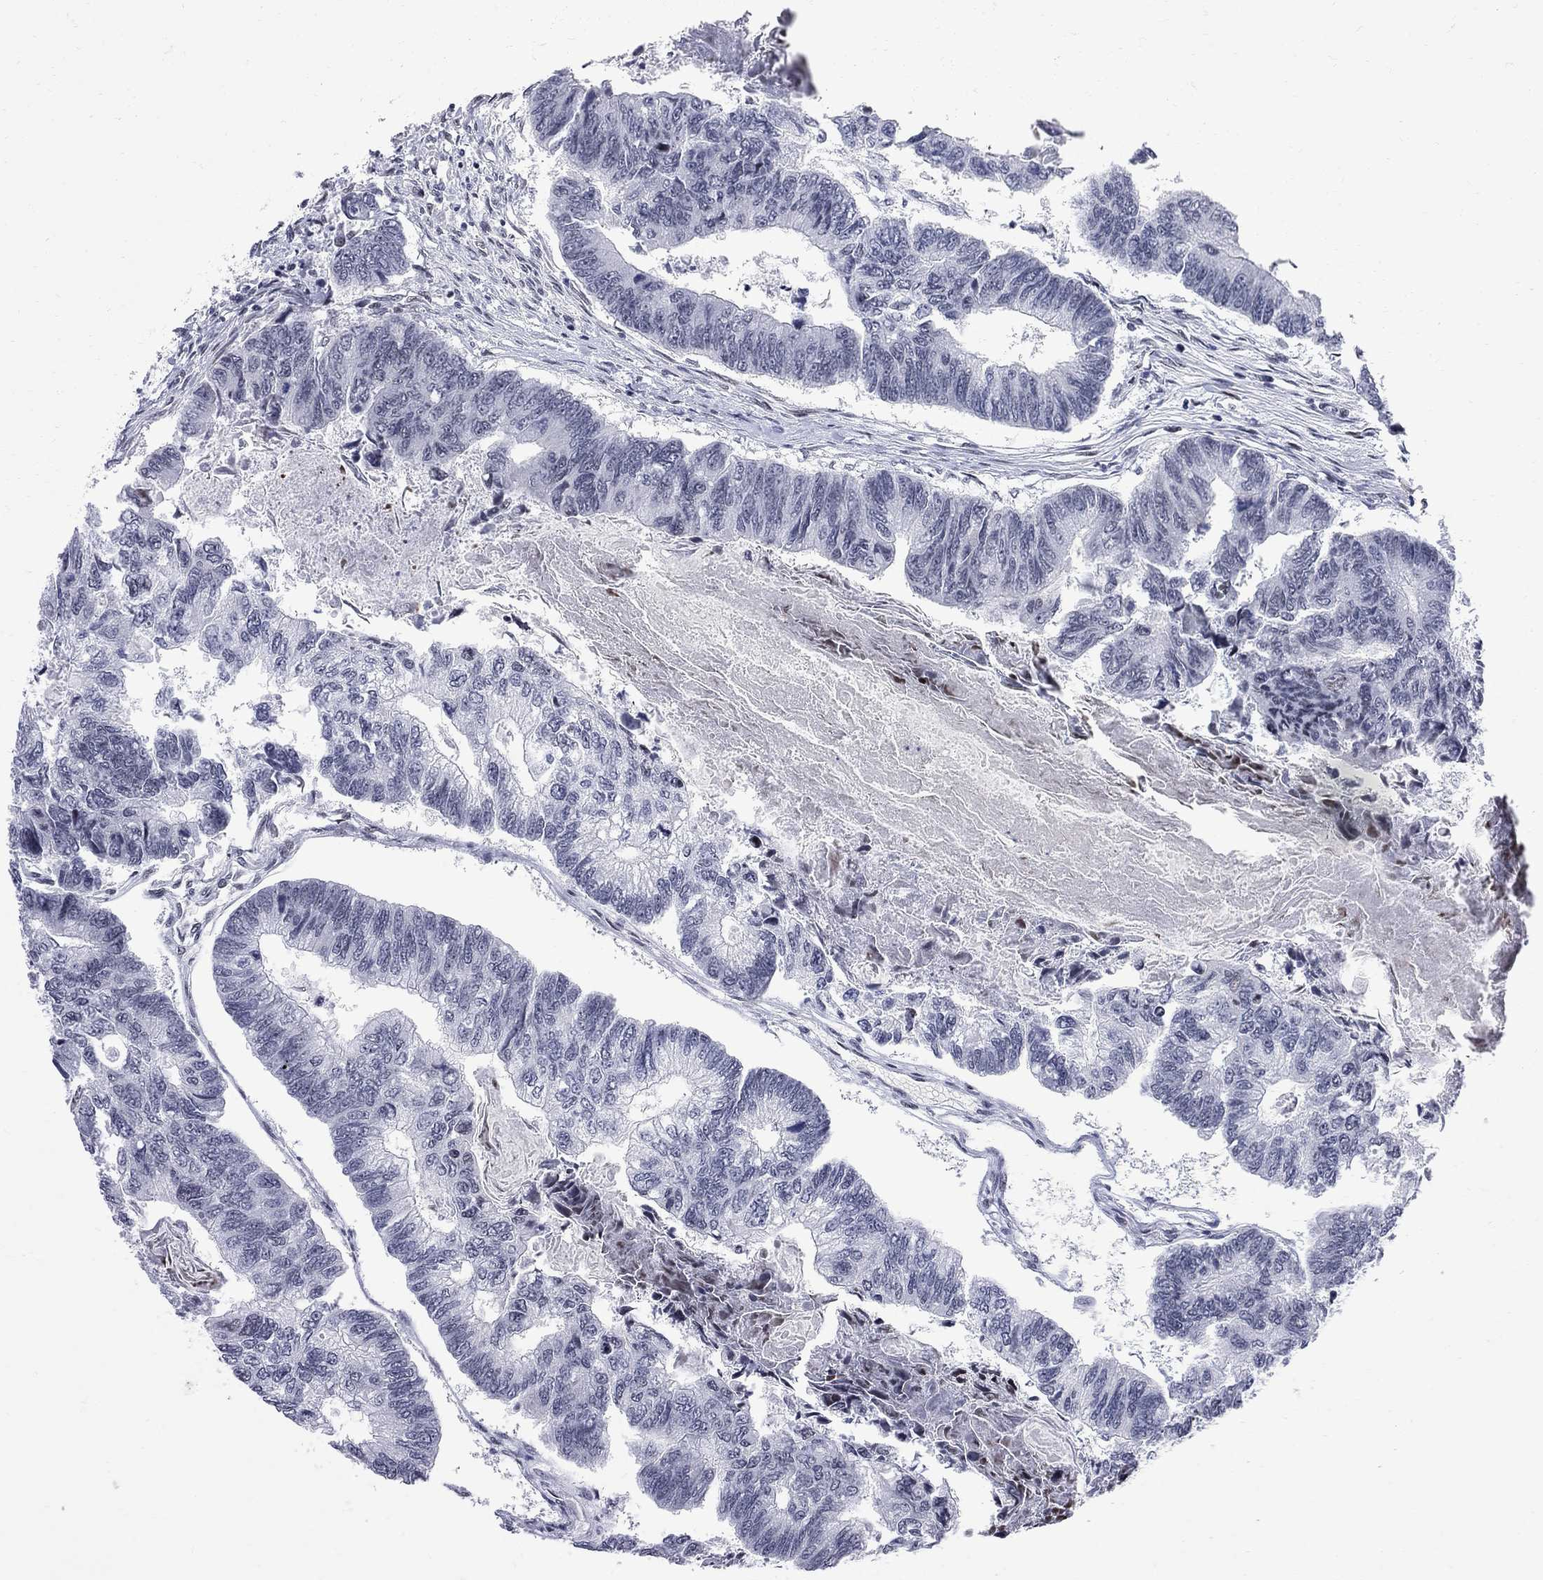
{"staining": {"intensity": "negative", "quantity": "none", "location": "none"}, "tissue": "colorectal cancer", "cell_type": "Tumor cells", "image_type": "cancer", "snomed": [{"axis": "morphology", "description": "Adenocarcinoma, NOS"}, {"axis": "topography", "description": "Colon"}], "caption": "There is no significant expression in tumor cells of colorectal cancer (adenocarcinoma). (DAB IHC with hematoxylin counter stain).", "gene": "ZBTB47", "patient": {"sex": "female", "age": 65}}